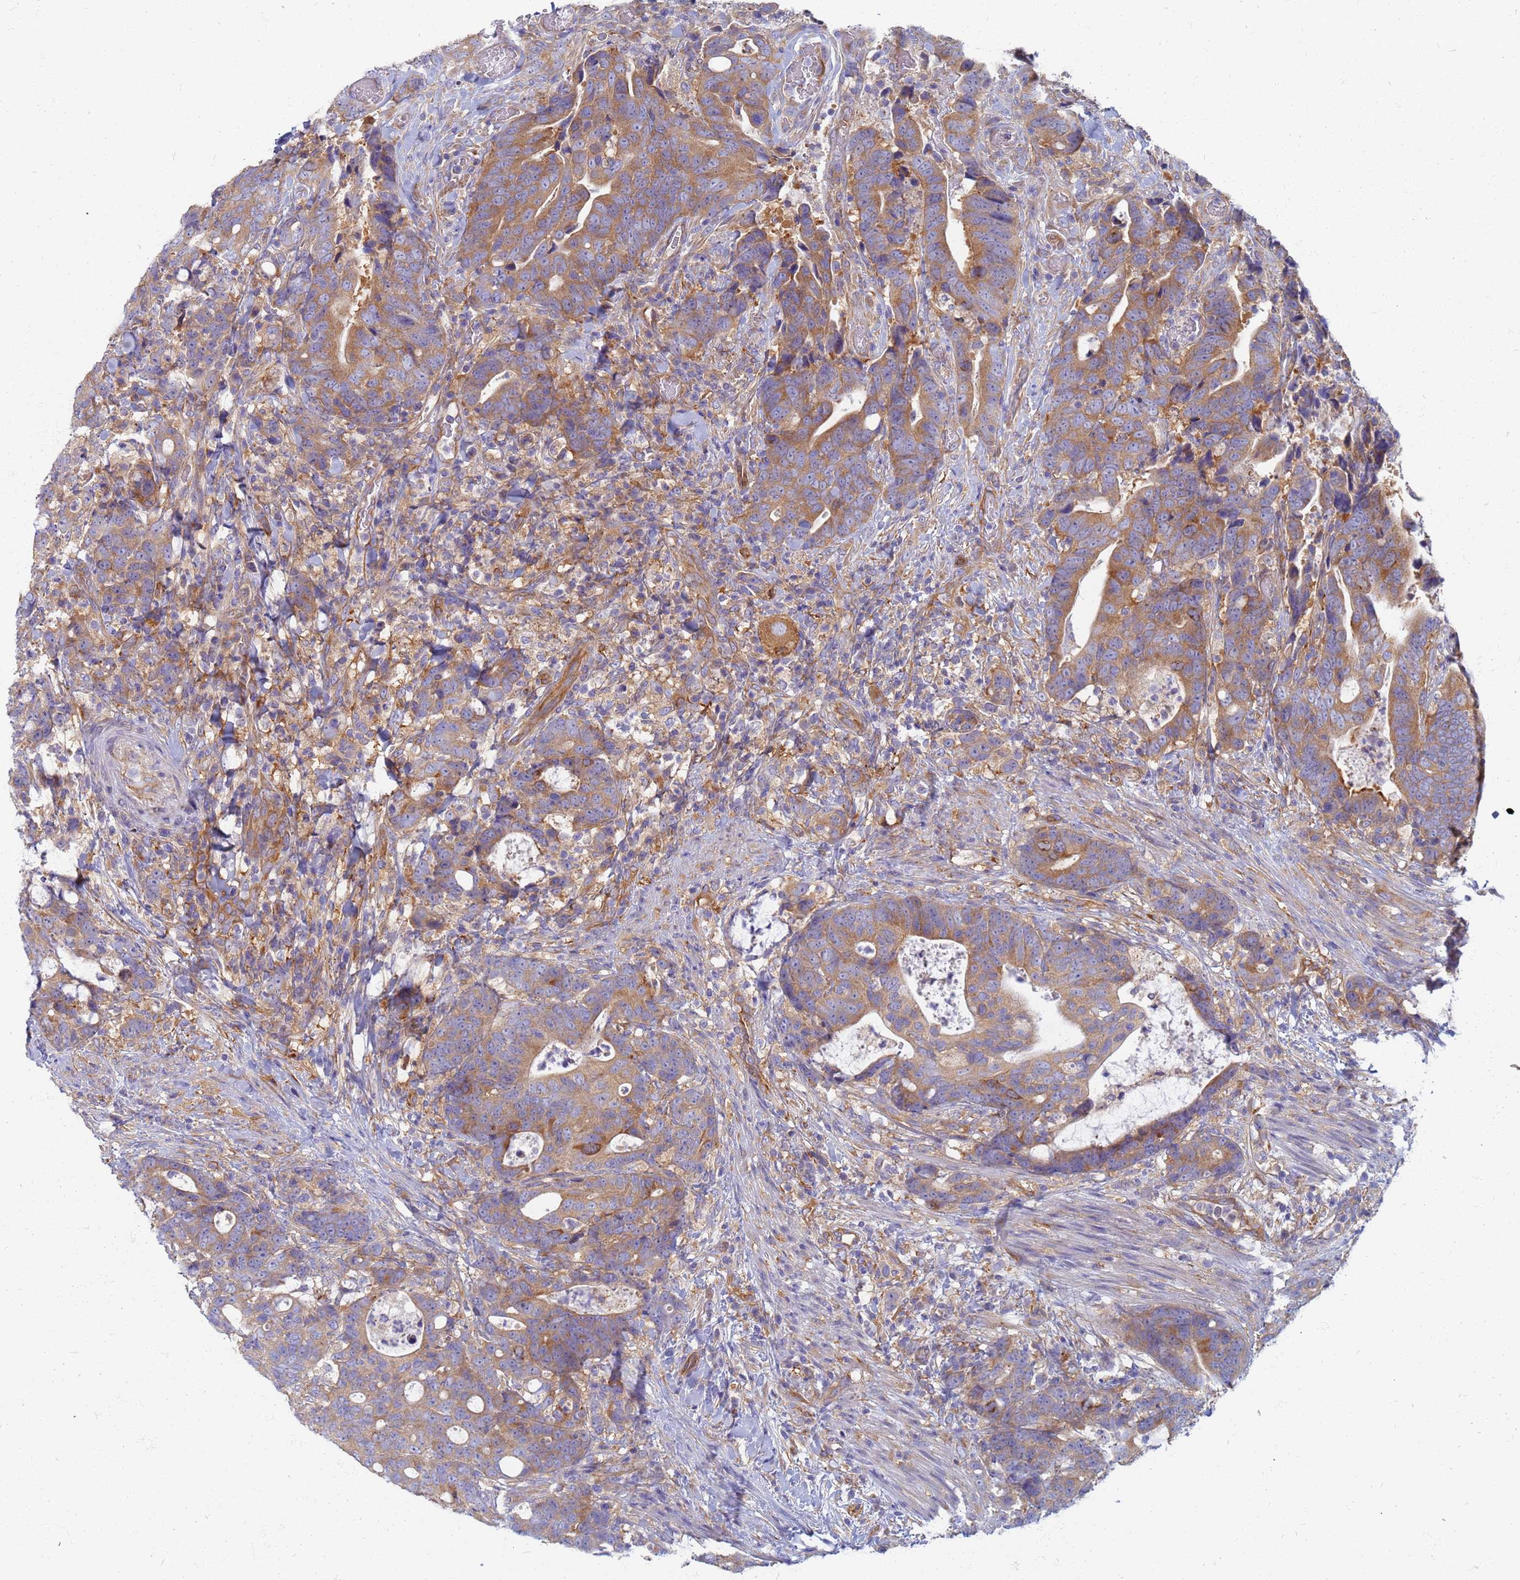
{"staining": {"intensity": "moderate", "quantity": ">75%", "location": "cytoplasmic/membranous"}, "tissue": "colorectal cancer", "cell_type": "Tumor cells", "image_type": "cancer", "snomed": [{"axis": "morphology", "description": "Adenocarcinoma, NOS"}, {"axis": "topography", "description": "Colon"}], "caption": "Protein staining exhibits moderate cytoplasmic/membranous staining in approximately >75% of tumor cells in colorectal cancer (adenocarcinoma). (Stains: DAB in brown, nuclei in blue, Microscopy: brightfield microscopy at high magnification).", "gene": "EEA1", "patient": {"sex": "female", "age": 82}}